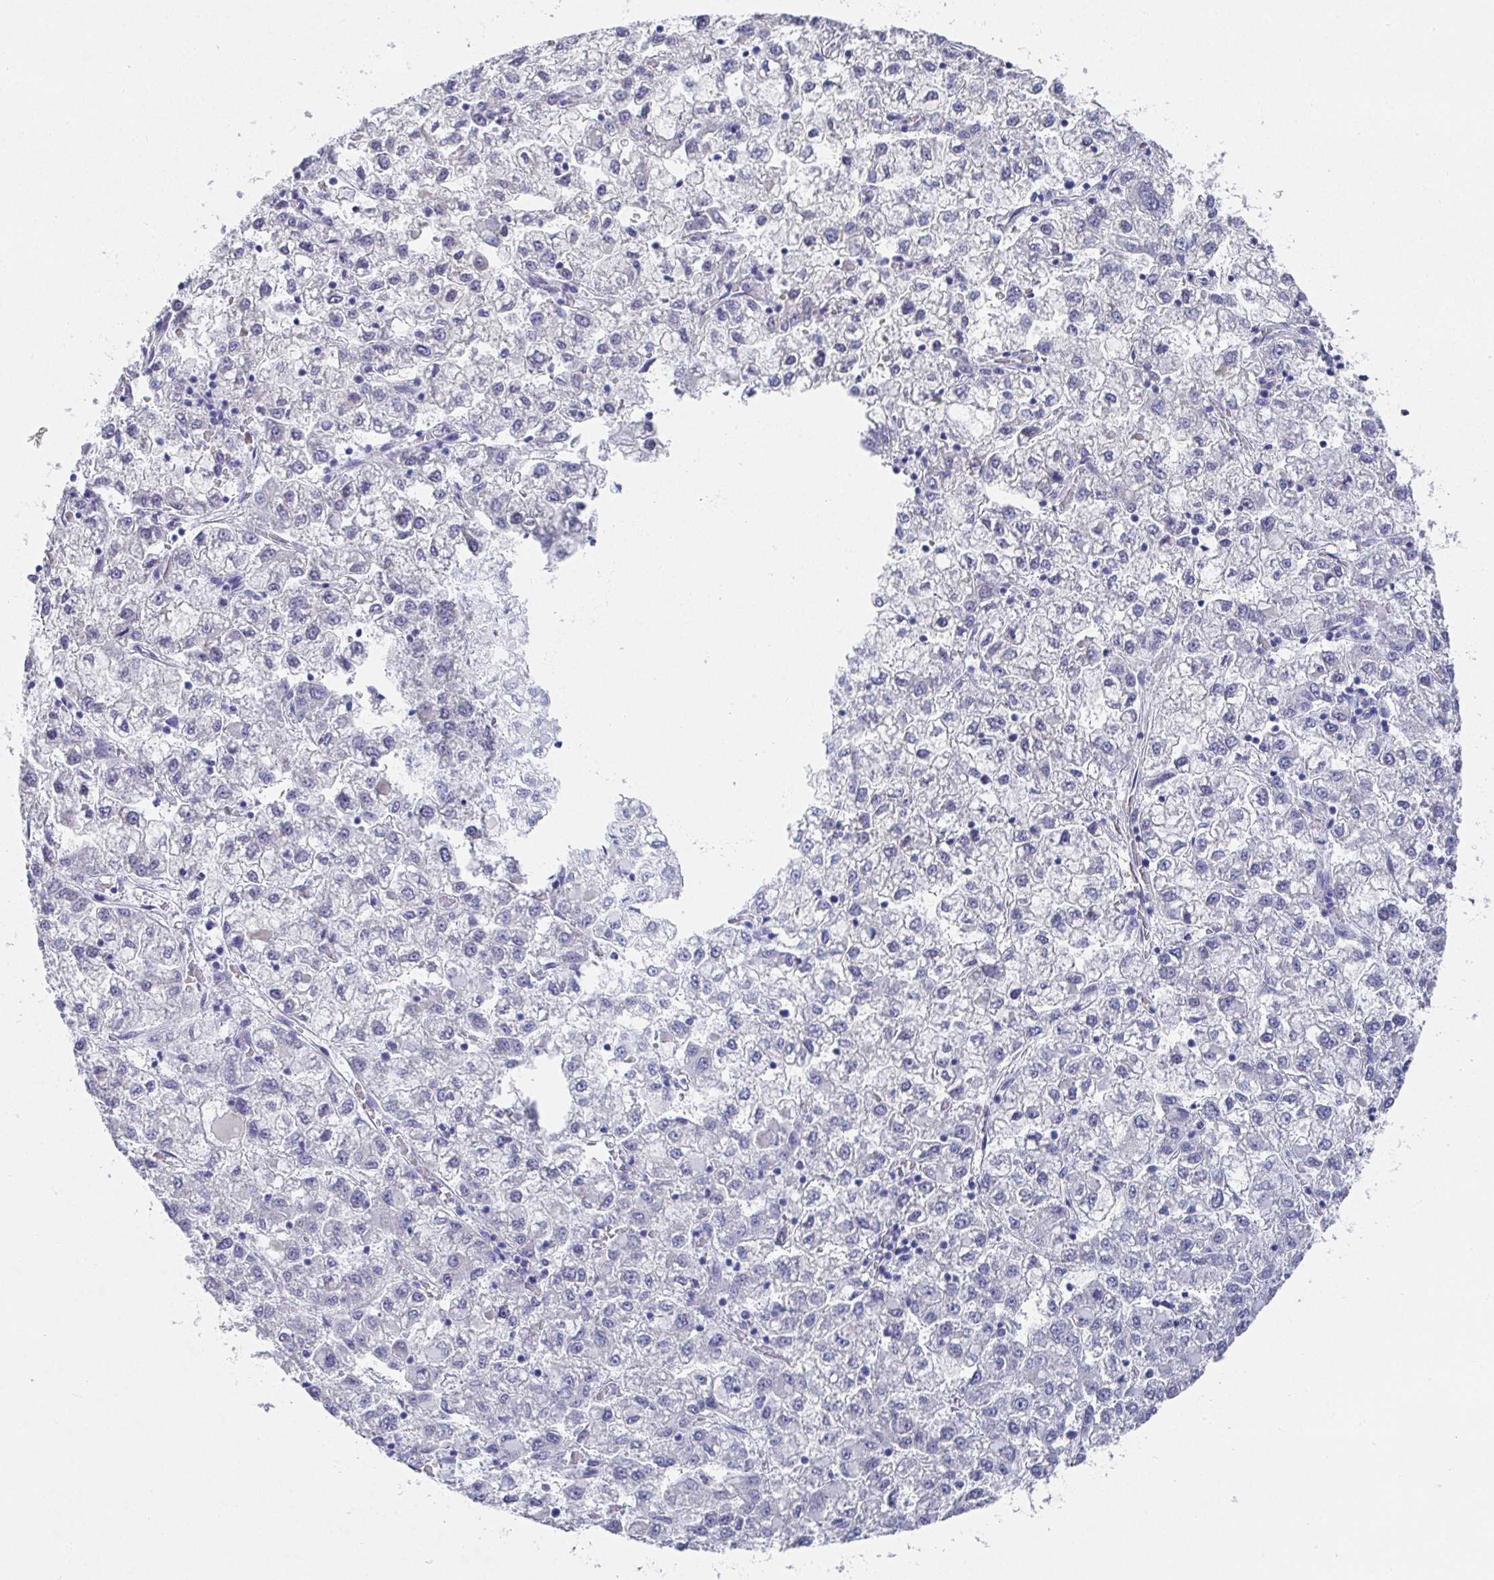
{"staining": {"intensity": "negative", "quantity": "none", "location": "none"}, "tissue": "liver cancer", "cell_type": "Tumor cells", "image_type": "cancer", "snomed": [{"axis": "morphology", "description": "Carcinoma, Hepatocellular, NOS"}, {"axis": "topography", "description": "Liver"}], "caption": "A photomicrograph of hepatocellular carcinoma (liver) stained for a protein exhibits no brown staining in tumor cells. The staining was performed using DAB to visualize the protein expression in brown, while the nuclei were stained in blue with hematoxylin (Magnification: 20x).", "gene": "GRIA1", "patient": {"sex": "male", "age": 40}}